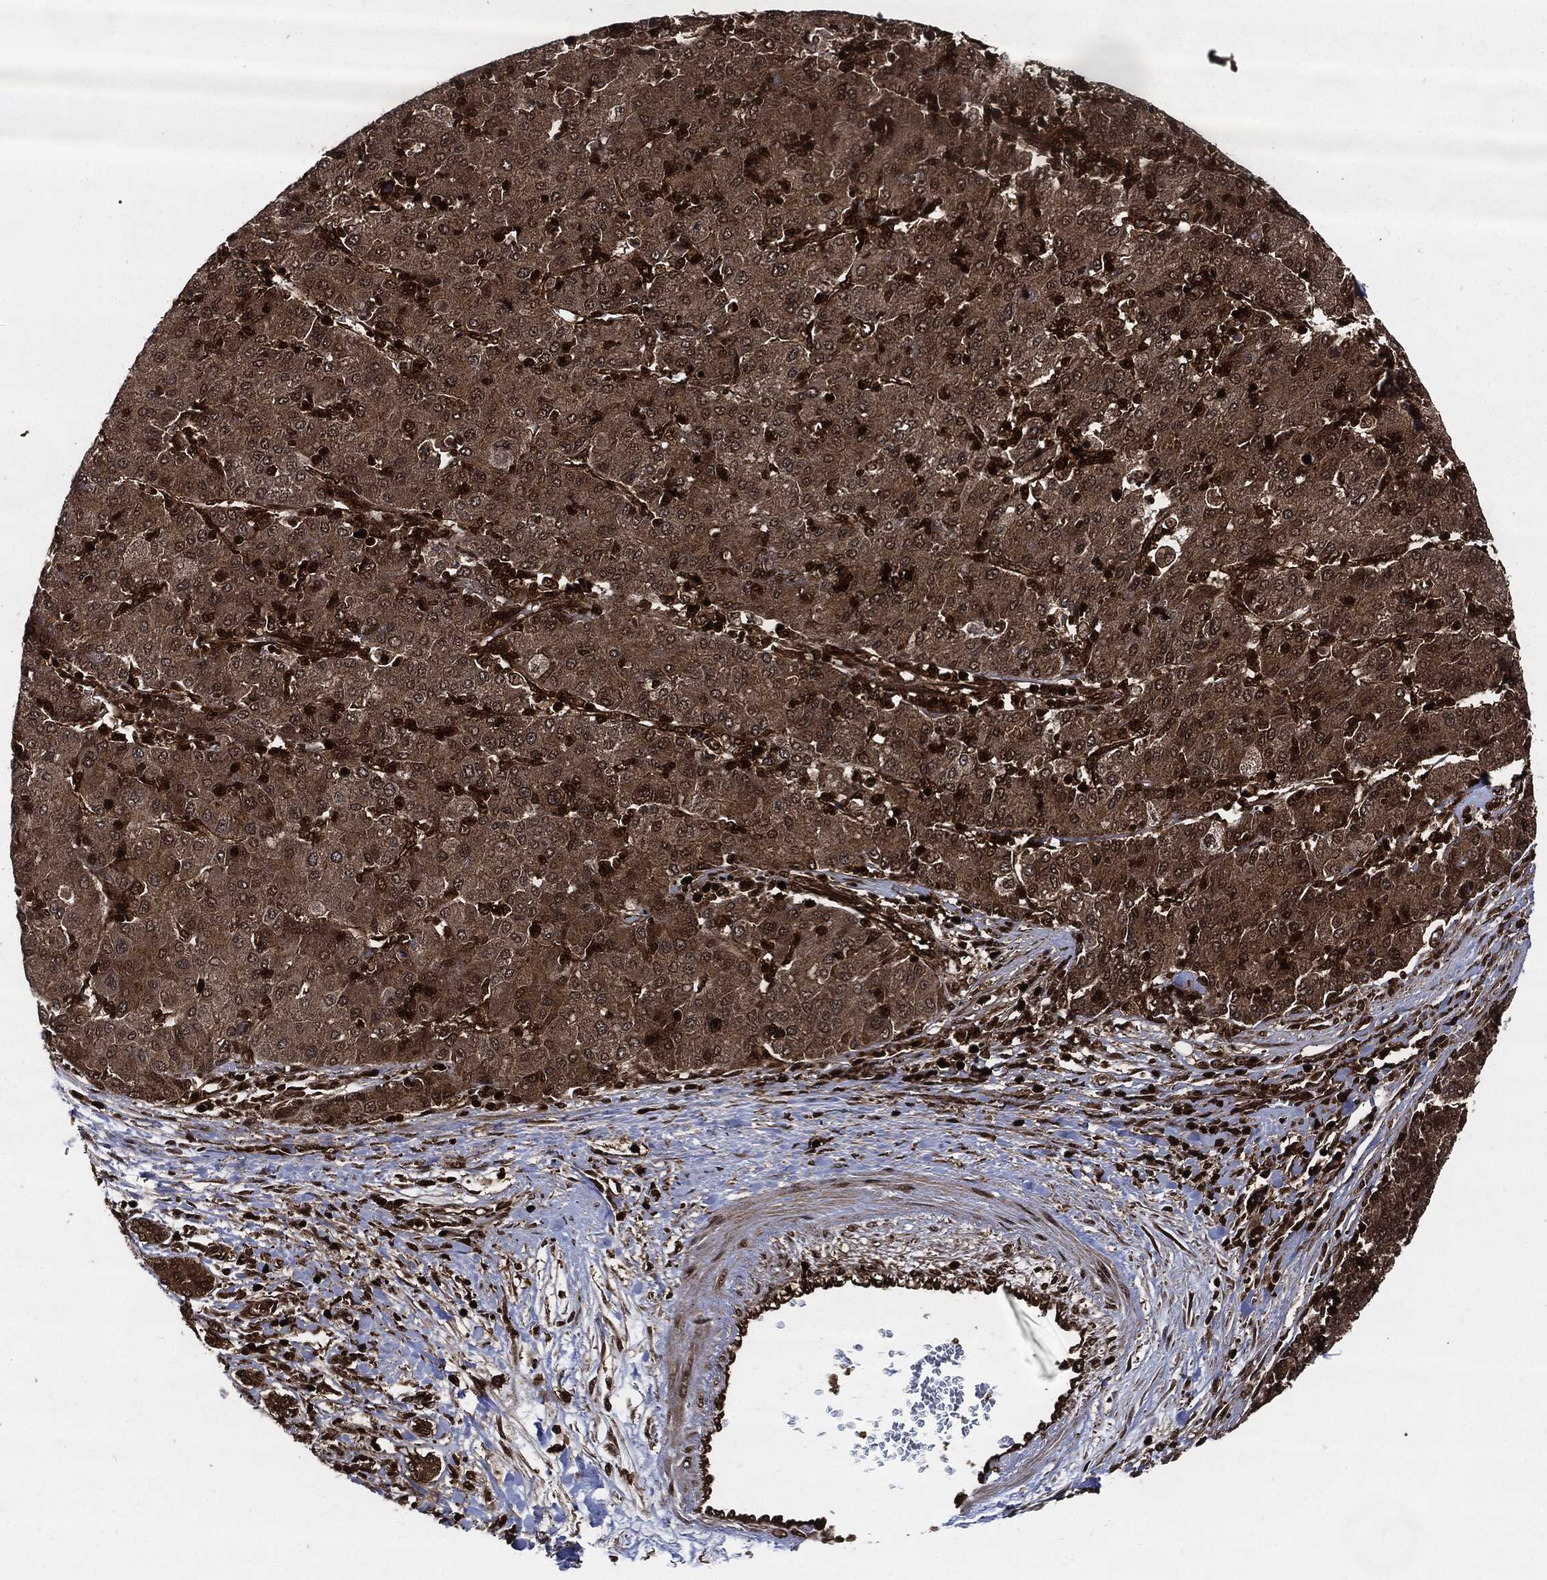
{"staining": {"intensity": "moderate", "quantity": ">75%", "location": "cytoplasmic/membranous"}, "tissue": "liver cancer", "cell_type": "Tumor cells", "image_type": "cancer", "snomed": [{"axis": "morphology", "description": "Carcinoma, Hepatocellular, NOS"}, {"axis": "topography", "description": "Liver"}], "caption": "Immunohistochemical staining of human liver cancer (hepatocellular carcinoma) exhibits moderate cytoplasmic/membranous protein staining in about >75% of tumor cells. Using DAB (brown) and hematoxylin (blue) stains, captured at high magnification using brightfield microscopy.", "gene": "YWHAB", "patient": {"sex": "male", "age": 65}}